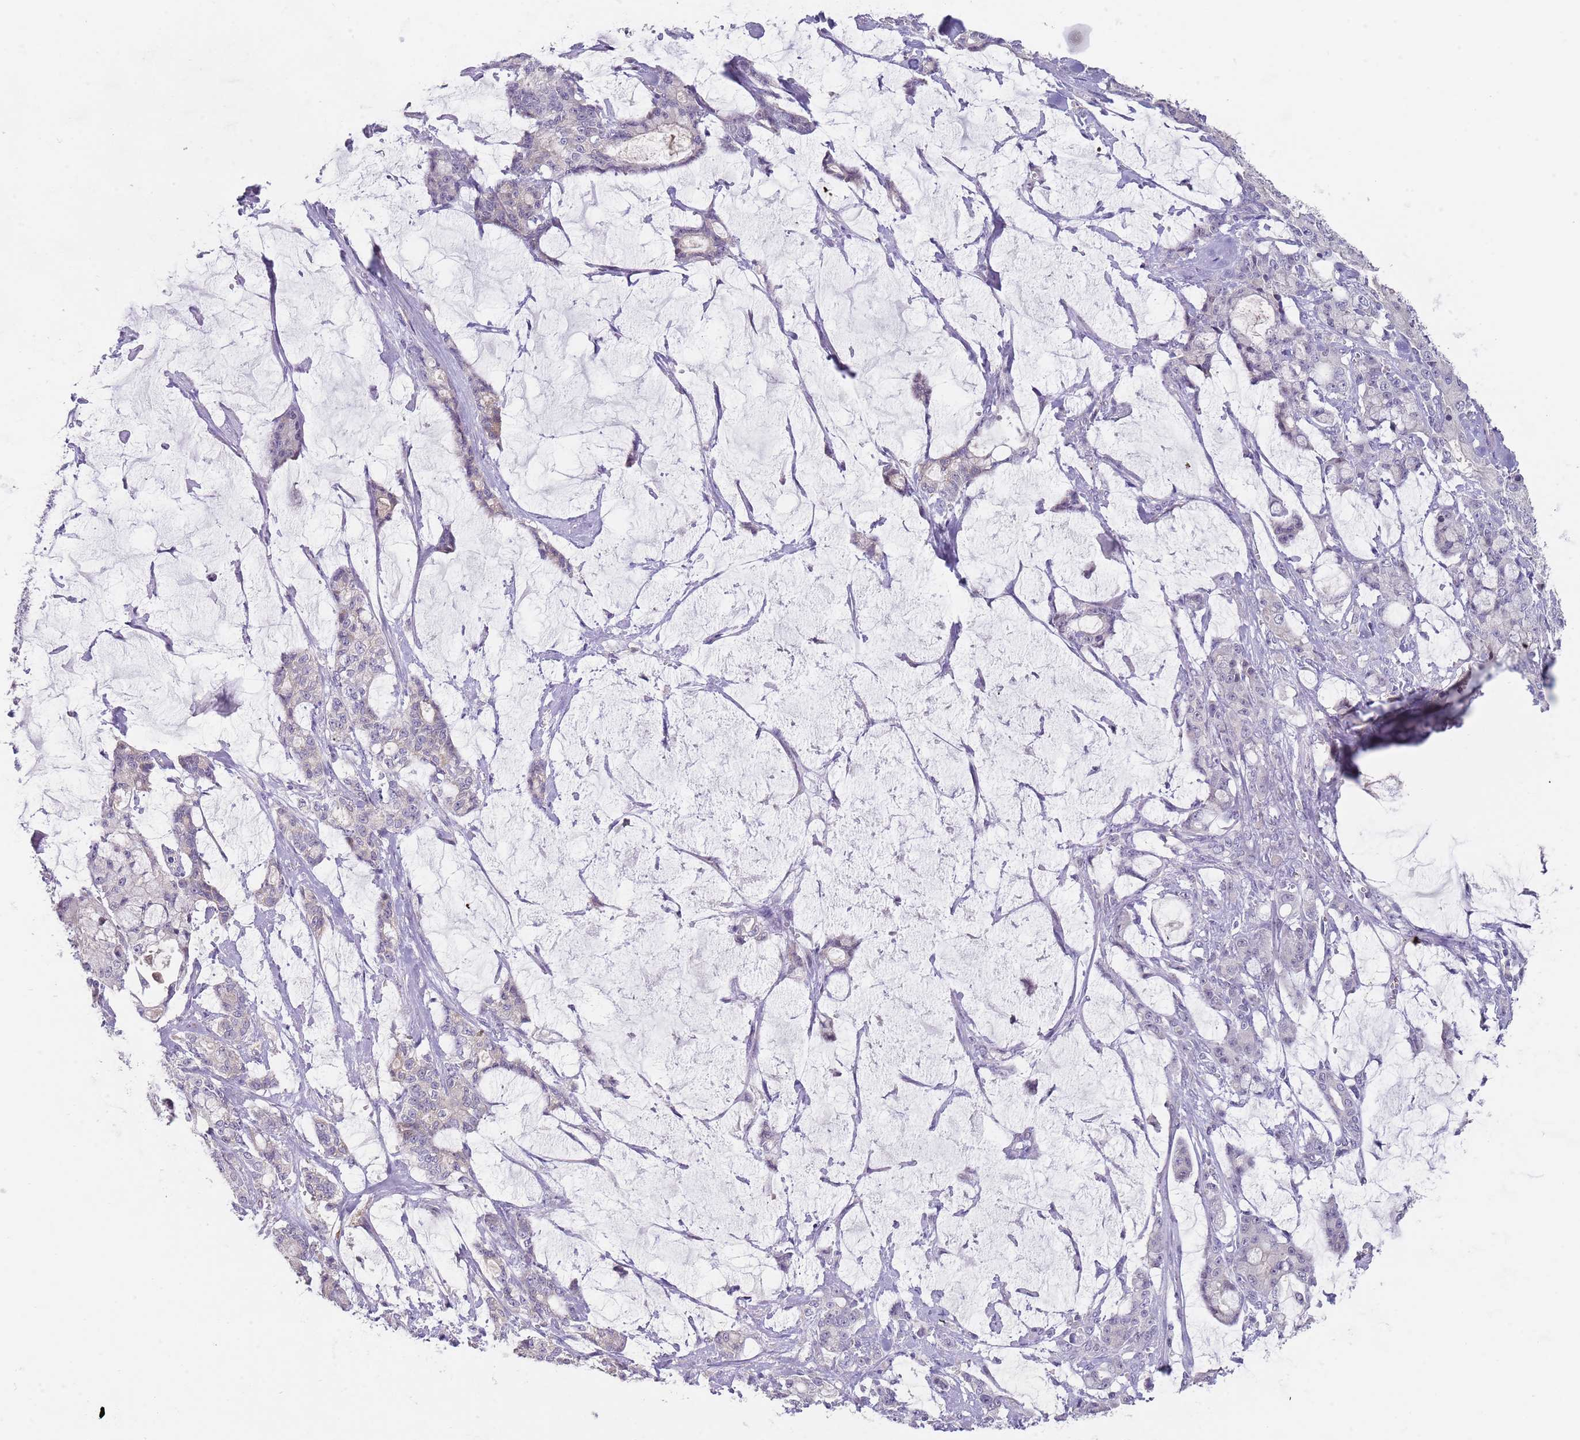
{"staining": {"intensity": "negative", "quantity": "none", "location": "none"}, "tissue": "pancreatic cancer", "cell_type": "Tumor cells", "image_type": "cancer", "snomed": [{"axis": "morphology", "description": "Adenocarcinoma, NOS"}, {"axis": "topography", "description": "Pancreas"}], "caption": "IHC micrograph of neoplastic tissue: pancreatic cancer (adenocarcinoma) stained with DAB shows no significant protein positivity in tumor cells.", "gene": "PRAC1", "patient": {"sex": "female", "age": 73}}